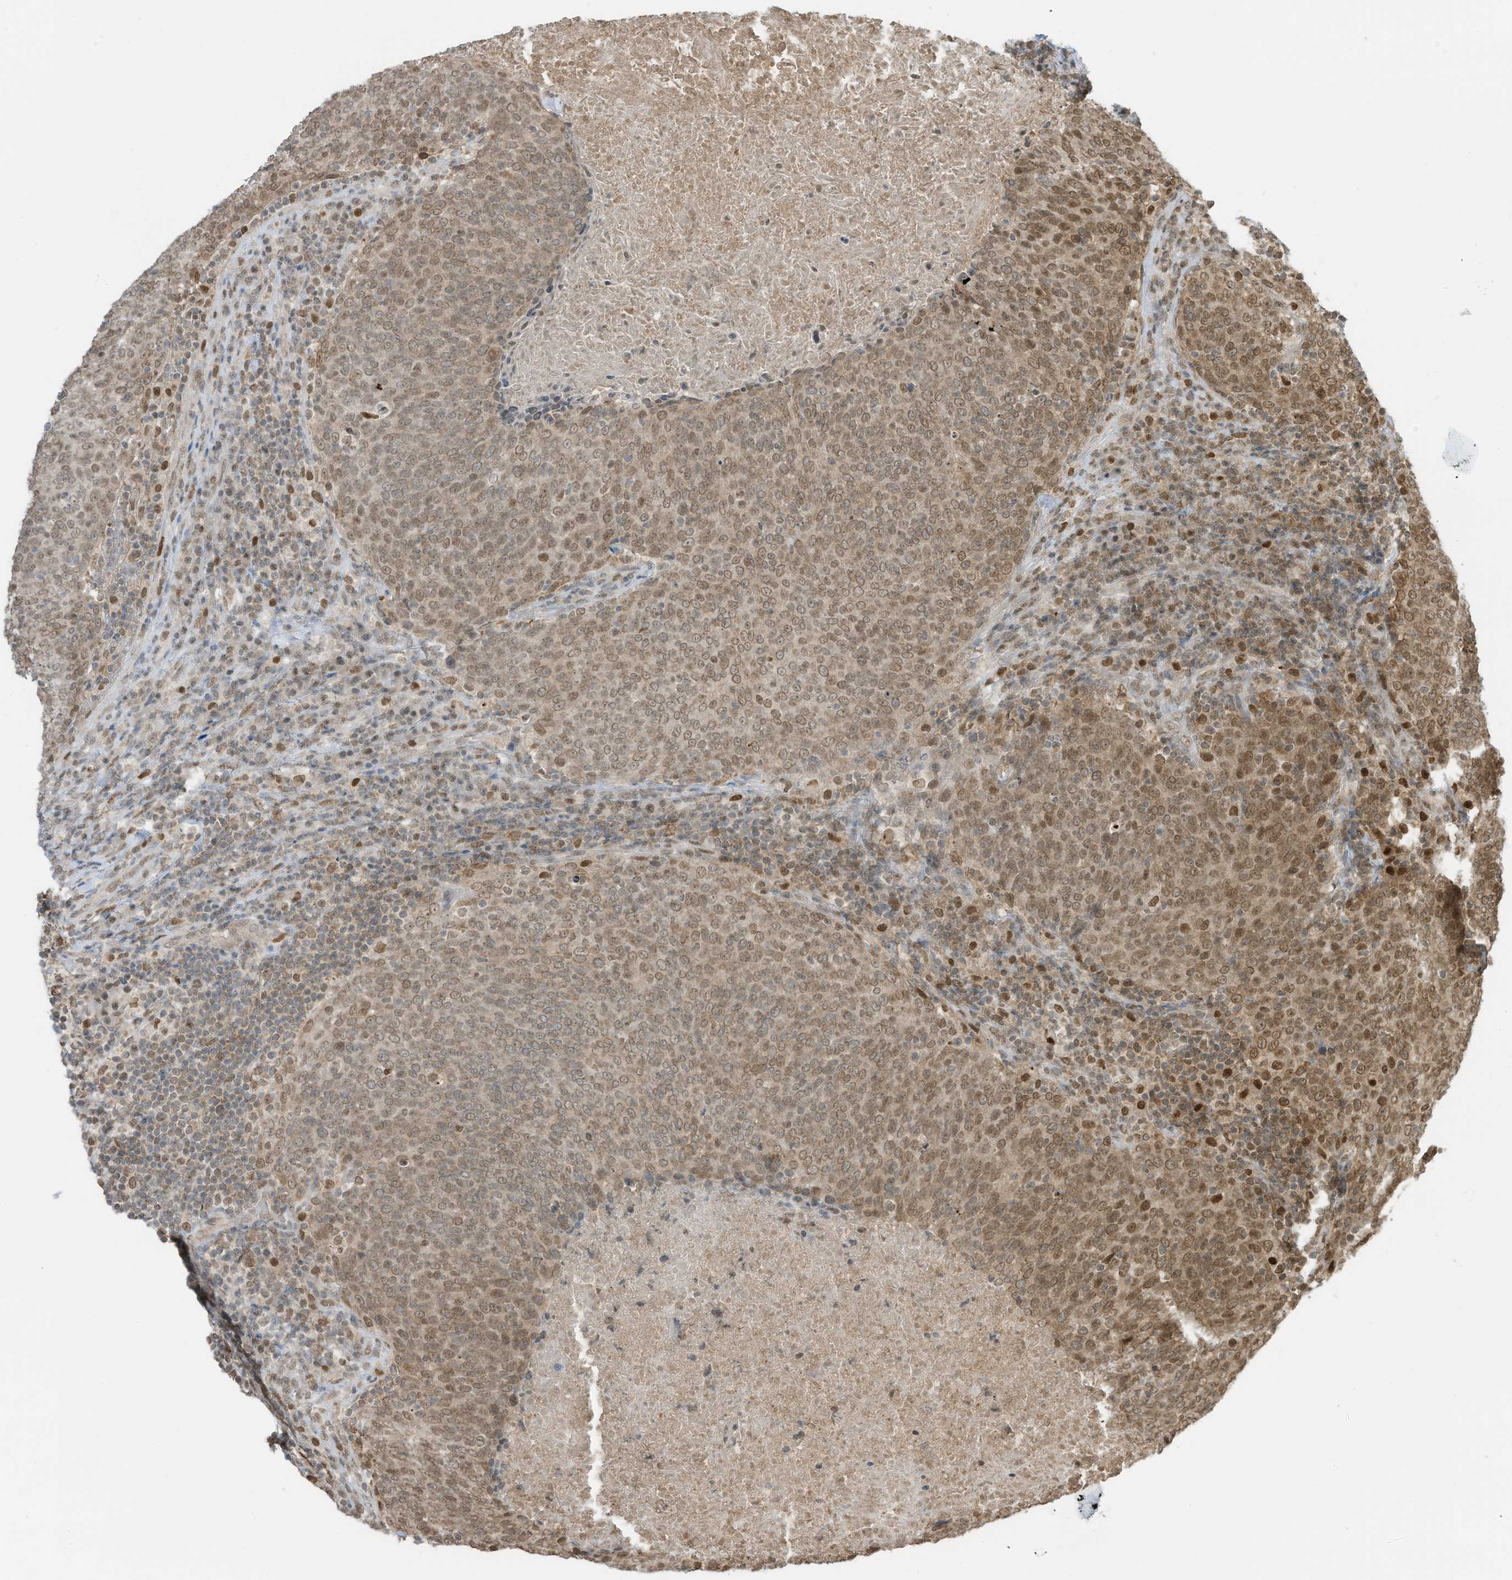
{"staining": {"intensity": "moderate", "quantity": "25%-75%", "location": "nuclear"}, "tissue": "head and neck cancer", "cell_type": "Tumor cells", "image_type": "cancer", "snomed": [{"axis": "morphology", "description": "Squamous cell carcinoma, NOS"}, {"axis": "morphology", "description": "Squamous cell carcinoma, metastatic, NOS"}, {"axis": "topography", "description": "Lymph node"}, {"axis": "topography", "description": "Head-Neck"}], "caption": "Immunohistochemical staining of human head and neck metastatic squamous cell carcinoma shows medium levels of moderate nuclear expression in about 25%-75% of tumor cells.", "gene": "KPNB1", "patient": {"sex": "male", "age": 62}}